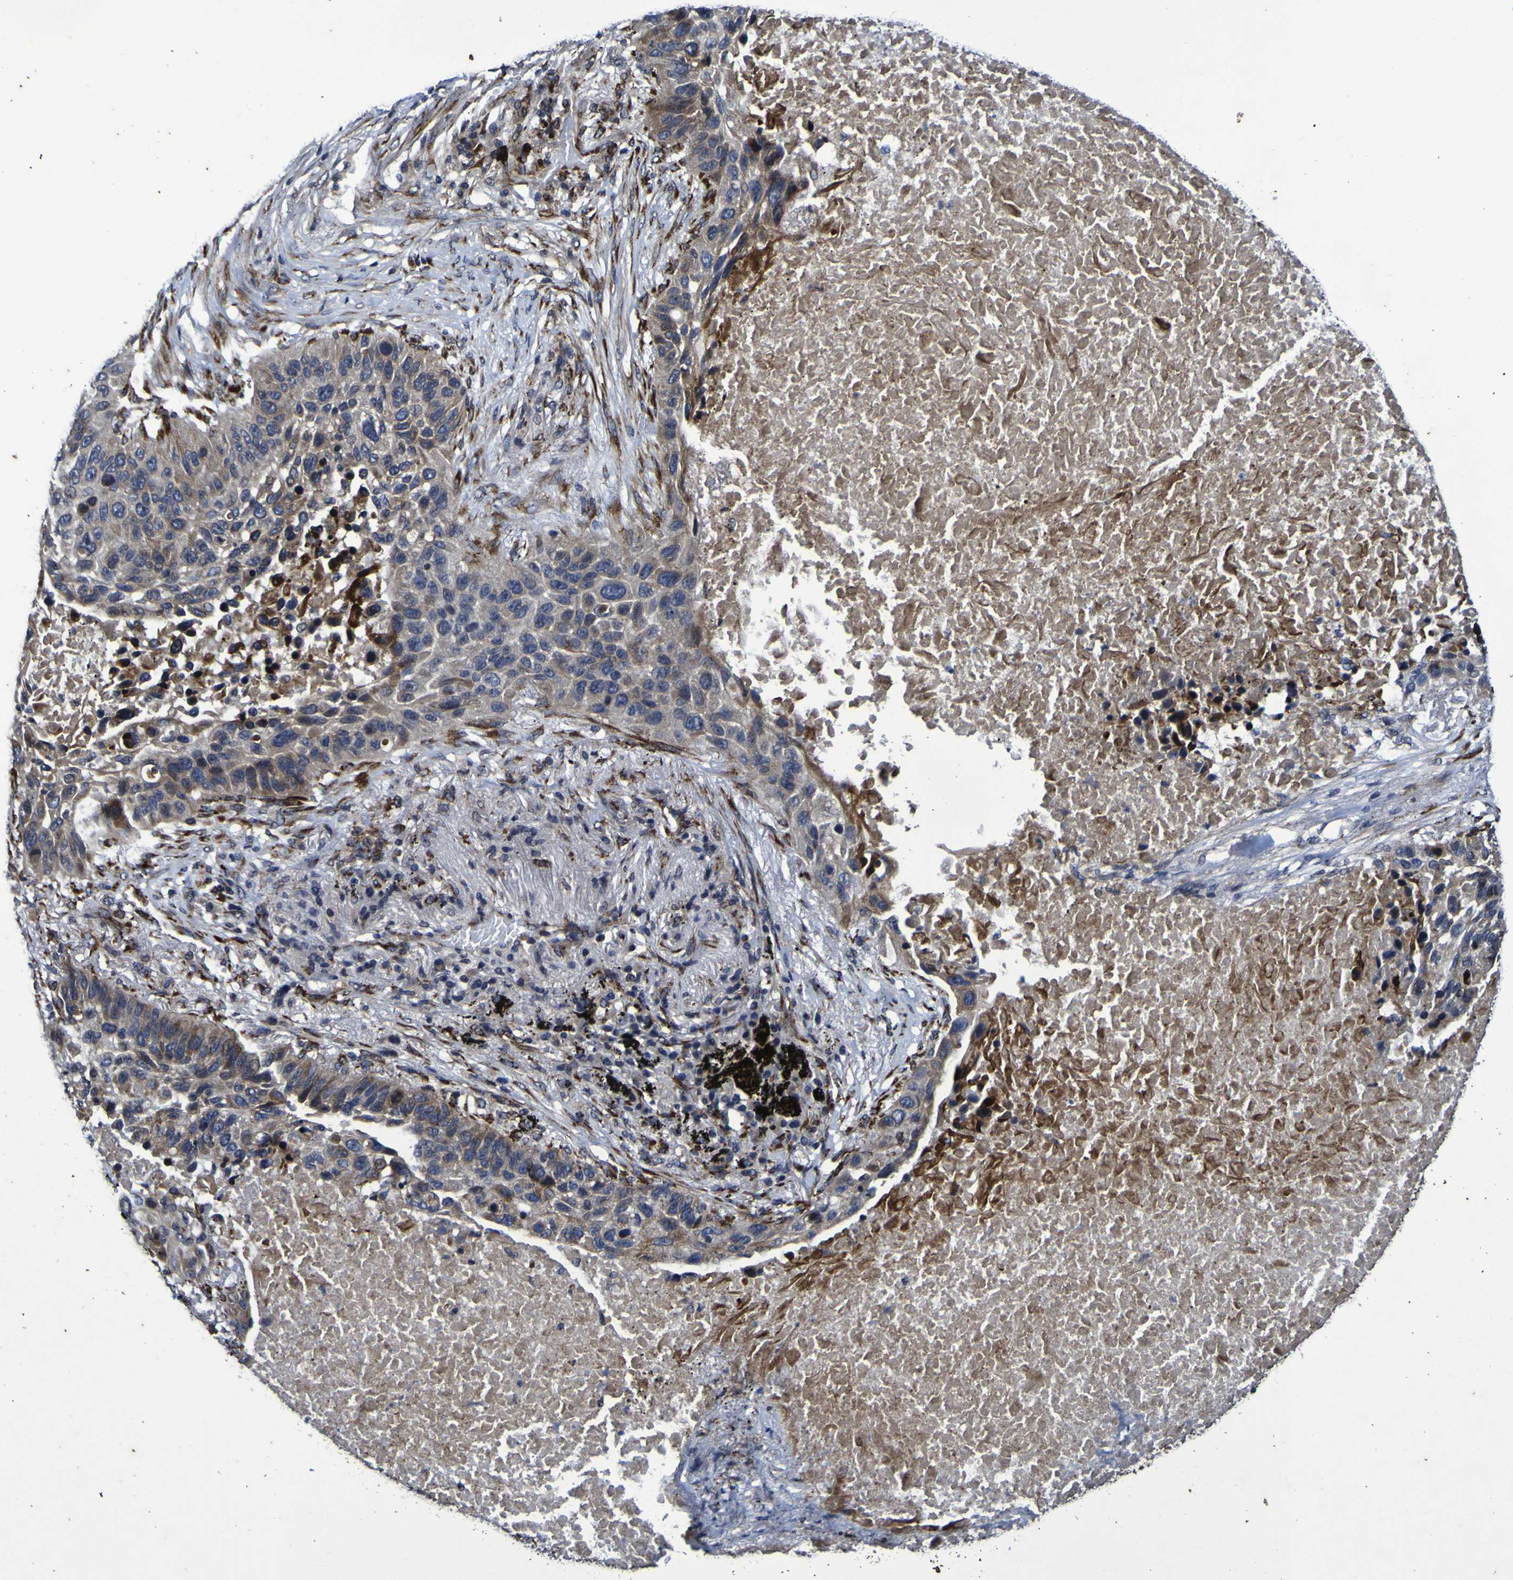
{"staining": {"intensity": "moderate", "quantity": "<25%", "location": "cytoplasmic/membranous"}, "tissue": "lung cancer", "cell_type": "Tumor cells", "image_type": "cancer", "snomed": [{"axis": "morphology", "description": "Squamous cell carcinoma, NOS"}, {"axis": "topography", "description": "Lung"}], "caption": "An immunohistochemistry image of tumor tissue is shown. Protein staining in brown shows moderate cytoplasmic/membranous positivity in lung cancer within tumor cells.", "gene": "P3H1", "patient": {"sex": "male", "age": 57}}